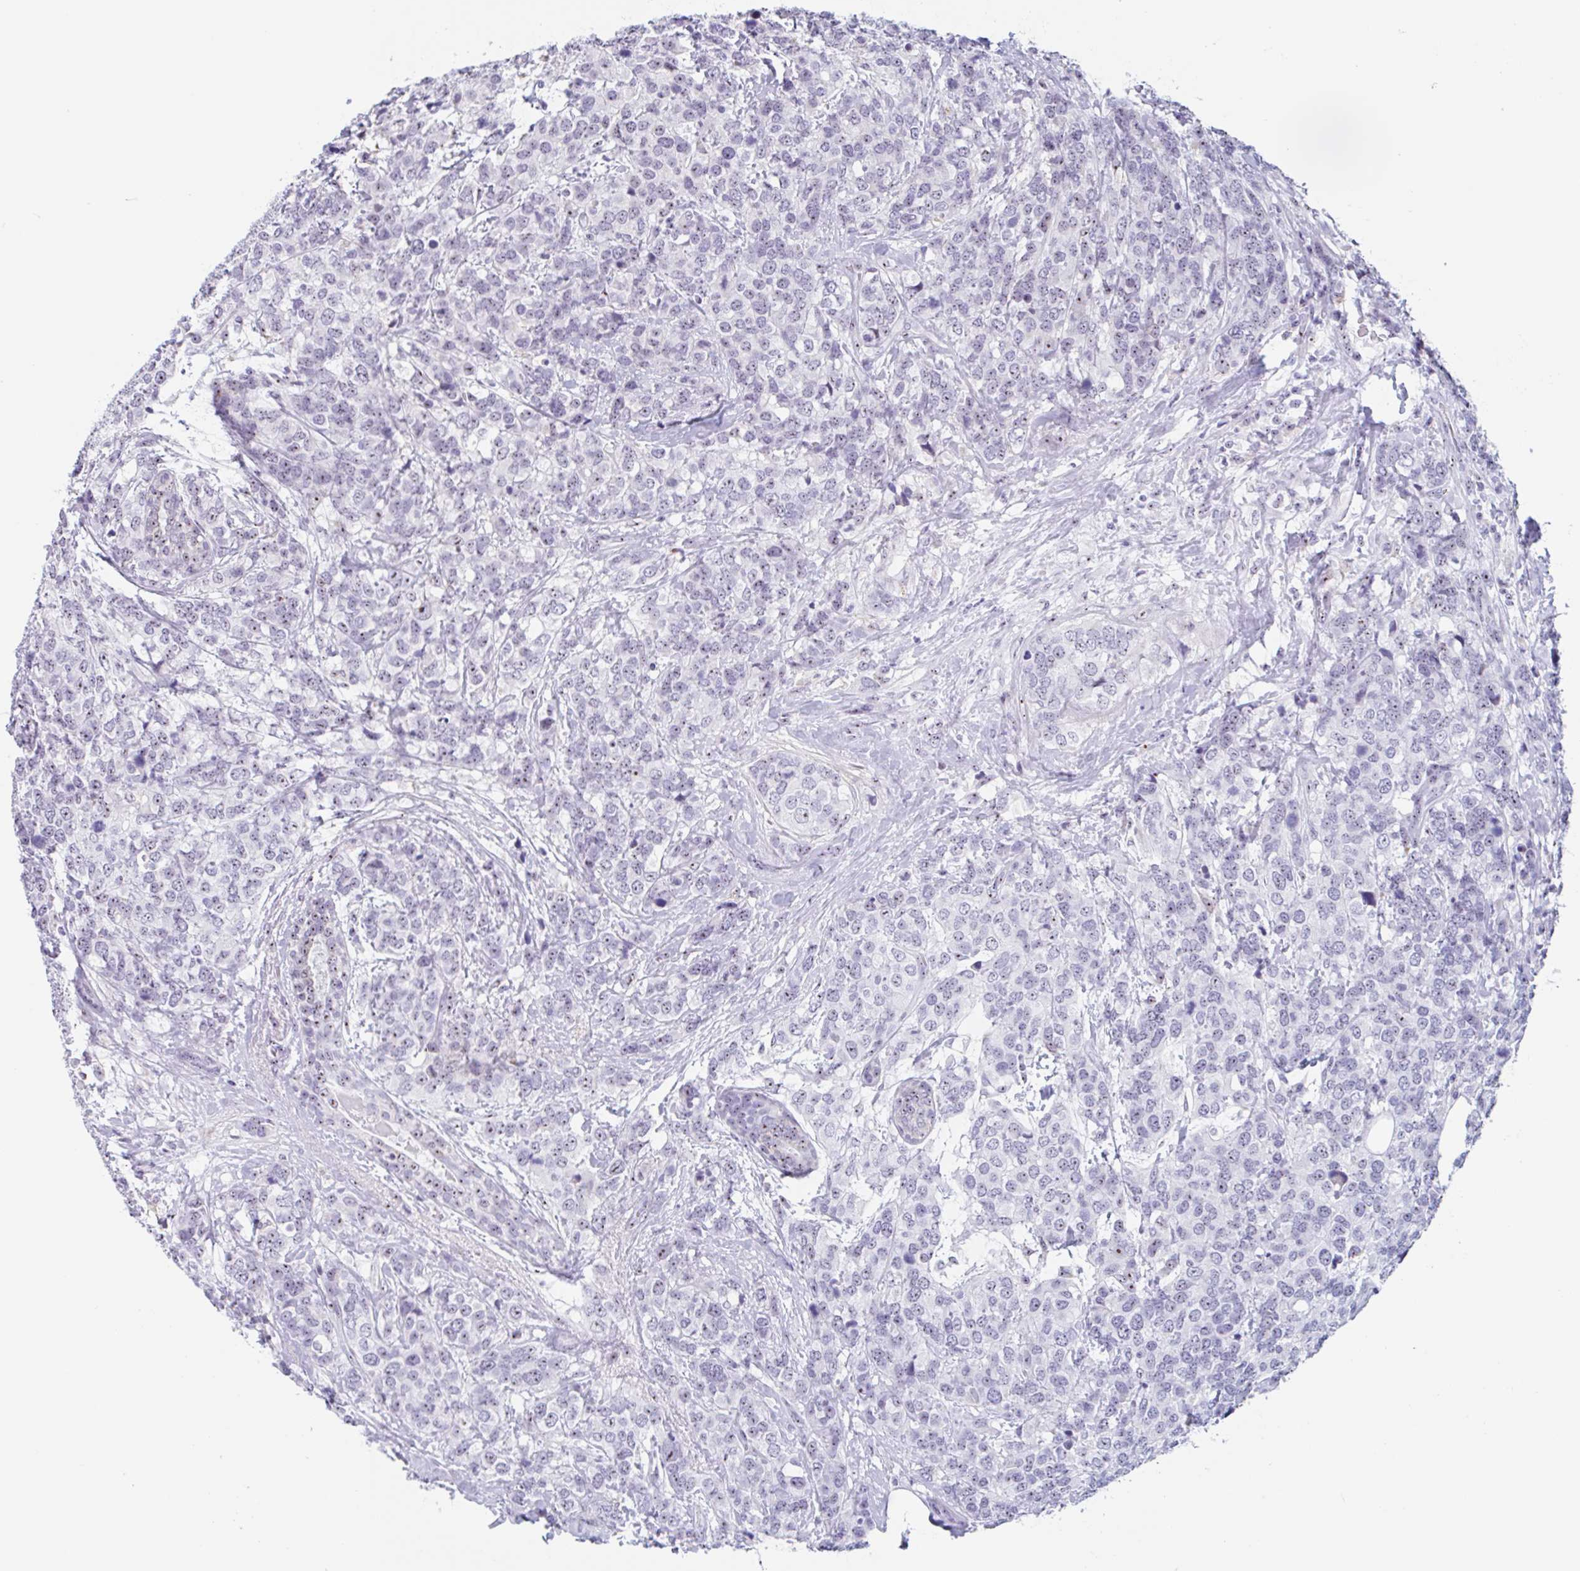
{"staining": {"intensity": "moderate", "quantity": "25%-75%", "location": "nuclear"}, "tissue": "breast cancer", "cell_type": "Tumor cells", "image_type": "cancer", "snomed": [{"axis": "morphology", "description": "Lobular carcinoma"}, {"axis": "topography", "description": "Breast"}], "caption": "A medium amount of moderate nuclear expression is appreciated in approximately 25%-75% of tumor cells in lobular carcinoma (breast) tissue.", "gene": "LENG9", "patient": {"sex": "female", "age": 59}}